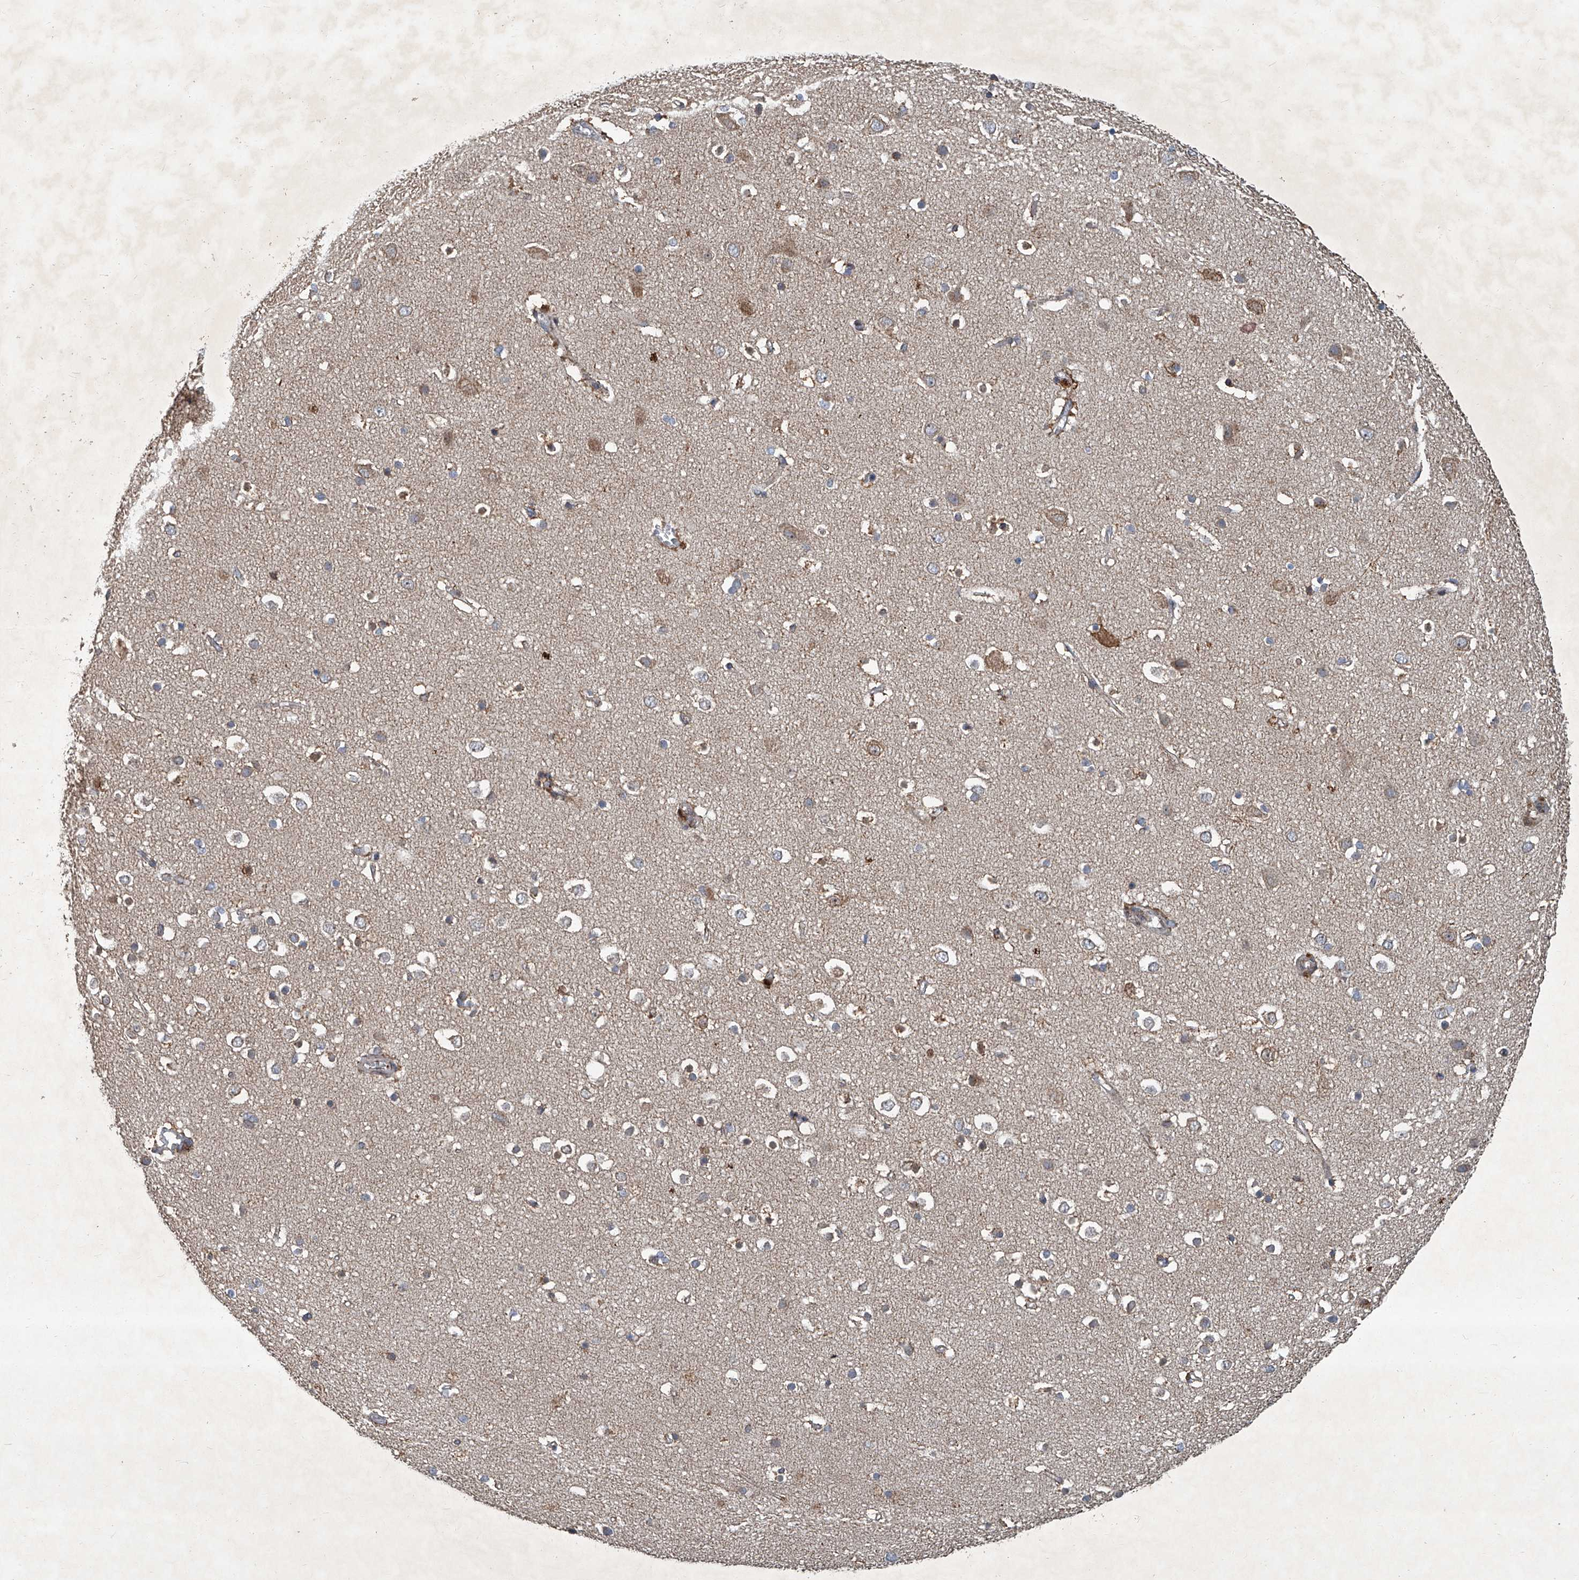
{"staining": {"intensity": "negative", "quantity": "none", "location": "none"}, "tissue": "cerebral cortex", "cell_type": "Endothelial cells", "image_type": "normal", "snomed": [{"axis": "morphology", "description": "Normal tissue, NOS"}, {"axis": "topography", "description": "Cerebral cortex"}], "caption": "IHC image of unremarkable cerebral cortex: human cerebral cortex stained with DAB demonstrates no significant protein positivity in endothelial cells.", "gene": "GPR132", "patient": {"sex": "male", "age": 54}}